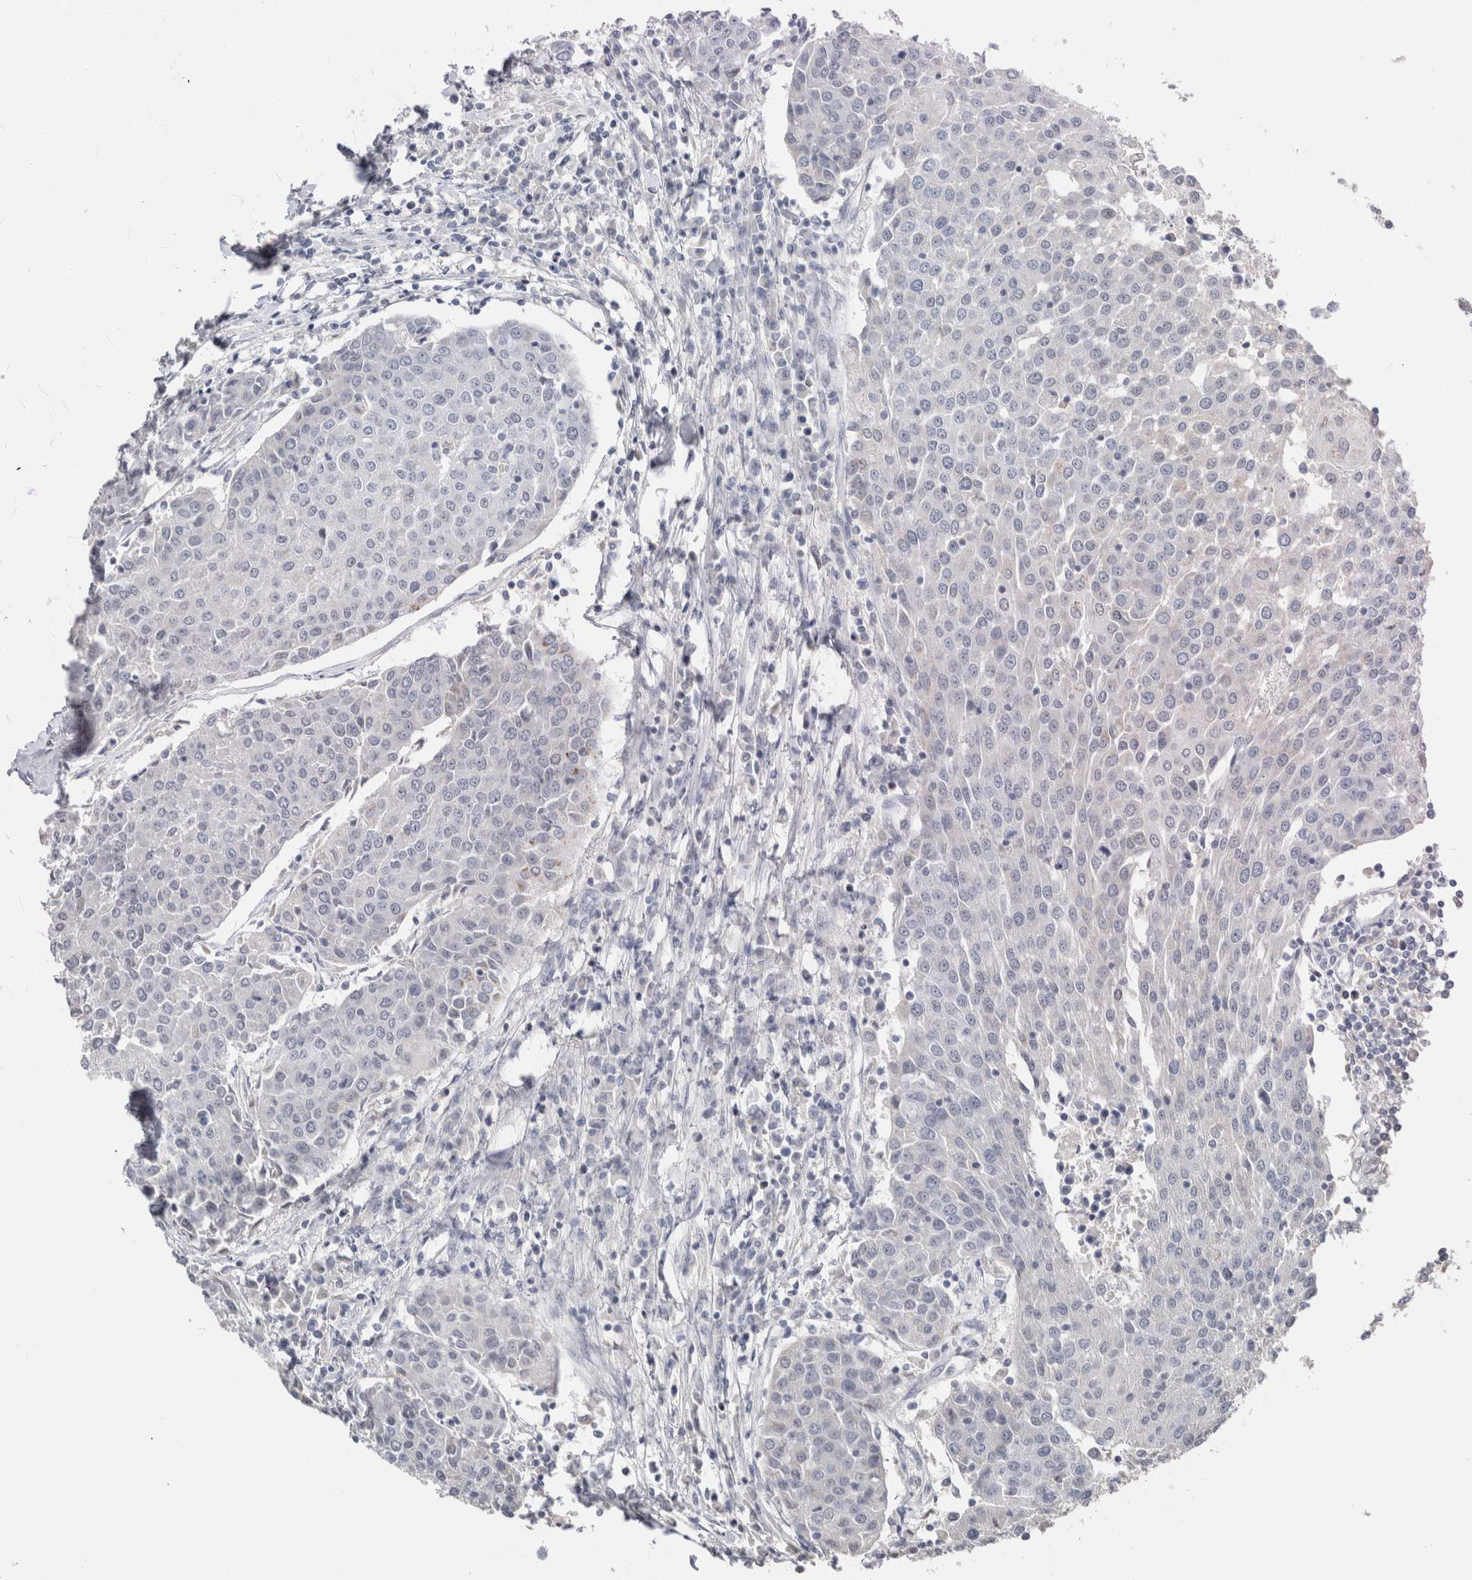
{"staining": {"intensity": "negative", "quantity": "none", "location": "none"}, "tissue": "urothelial cancer", "cell_type": "Tumor cells", "image_type": "cancer", "snomed": [{"axis": "morphology", "description": "Urothelial carcinoma, High grade"}, {"axis": "topography", "description": "Urinary bladder"}], "caption": "This is an immunohistochemistry histopathology image of urothelial cancer. There is no staining in tumor cells.", "gene": "CRAT", "patient": {"sex": "female", "age": 85}}